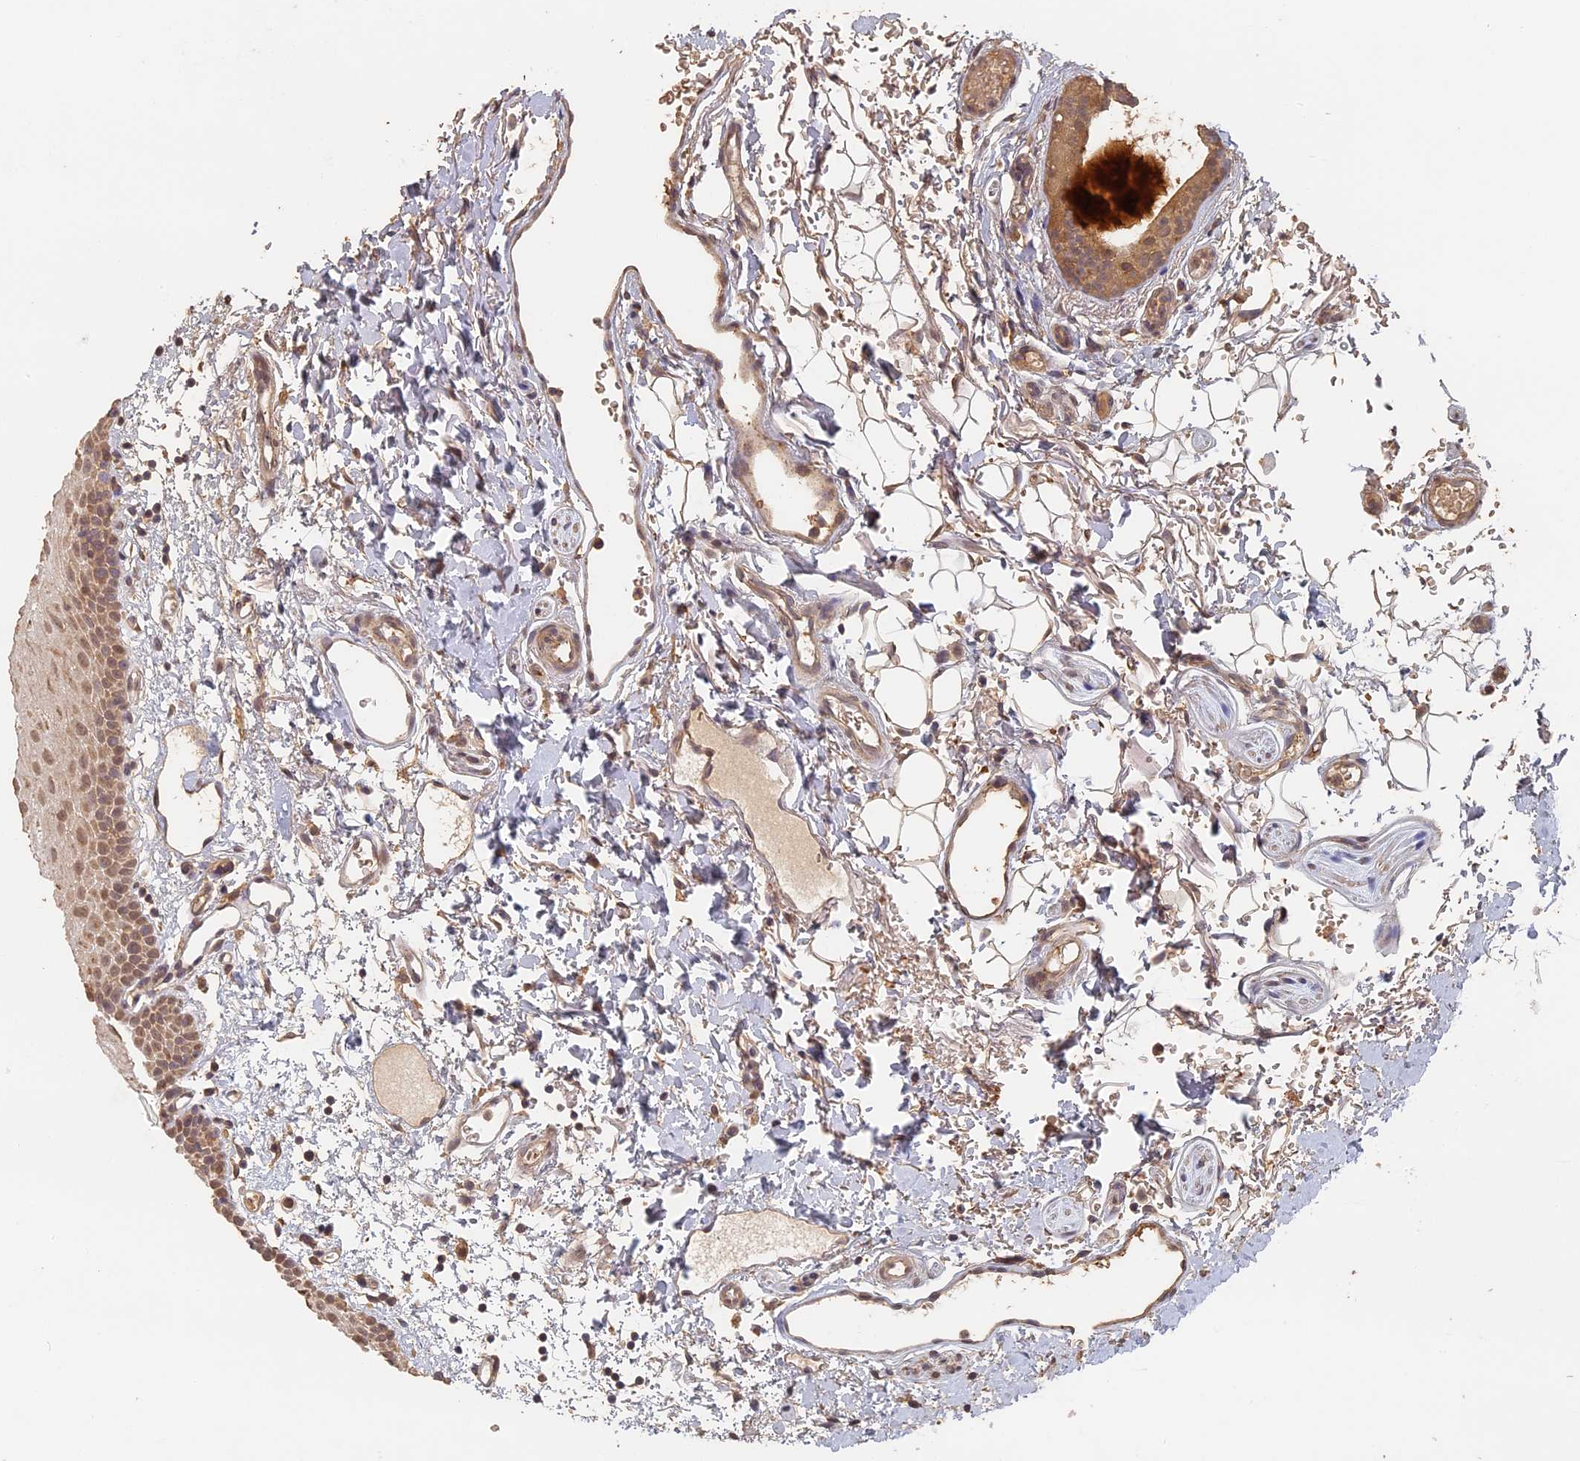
{"staining": {"intensity": "moderate", "quantity": ">75%", "location": "nuclear"}, "tissue": "oral mucosa", "cell_type": "Squamous epithelial cells", "image_type": "normal", "snomed": [{"axis": "morphology", "description": "Normal tissue, NOS"}, {"axis": "topography", "description": "Oral tissue"}], "caption": "DAB (3,3'-diaminobenzidine) immunohistochemical staining of unremarkable human oral mucosa demonstrates moderate nuclear protein staining in approximately >75% of squamous epithelial cells.", "gene": "STX16", "patient": {"sex": "female", "age": 70}}